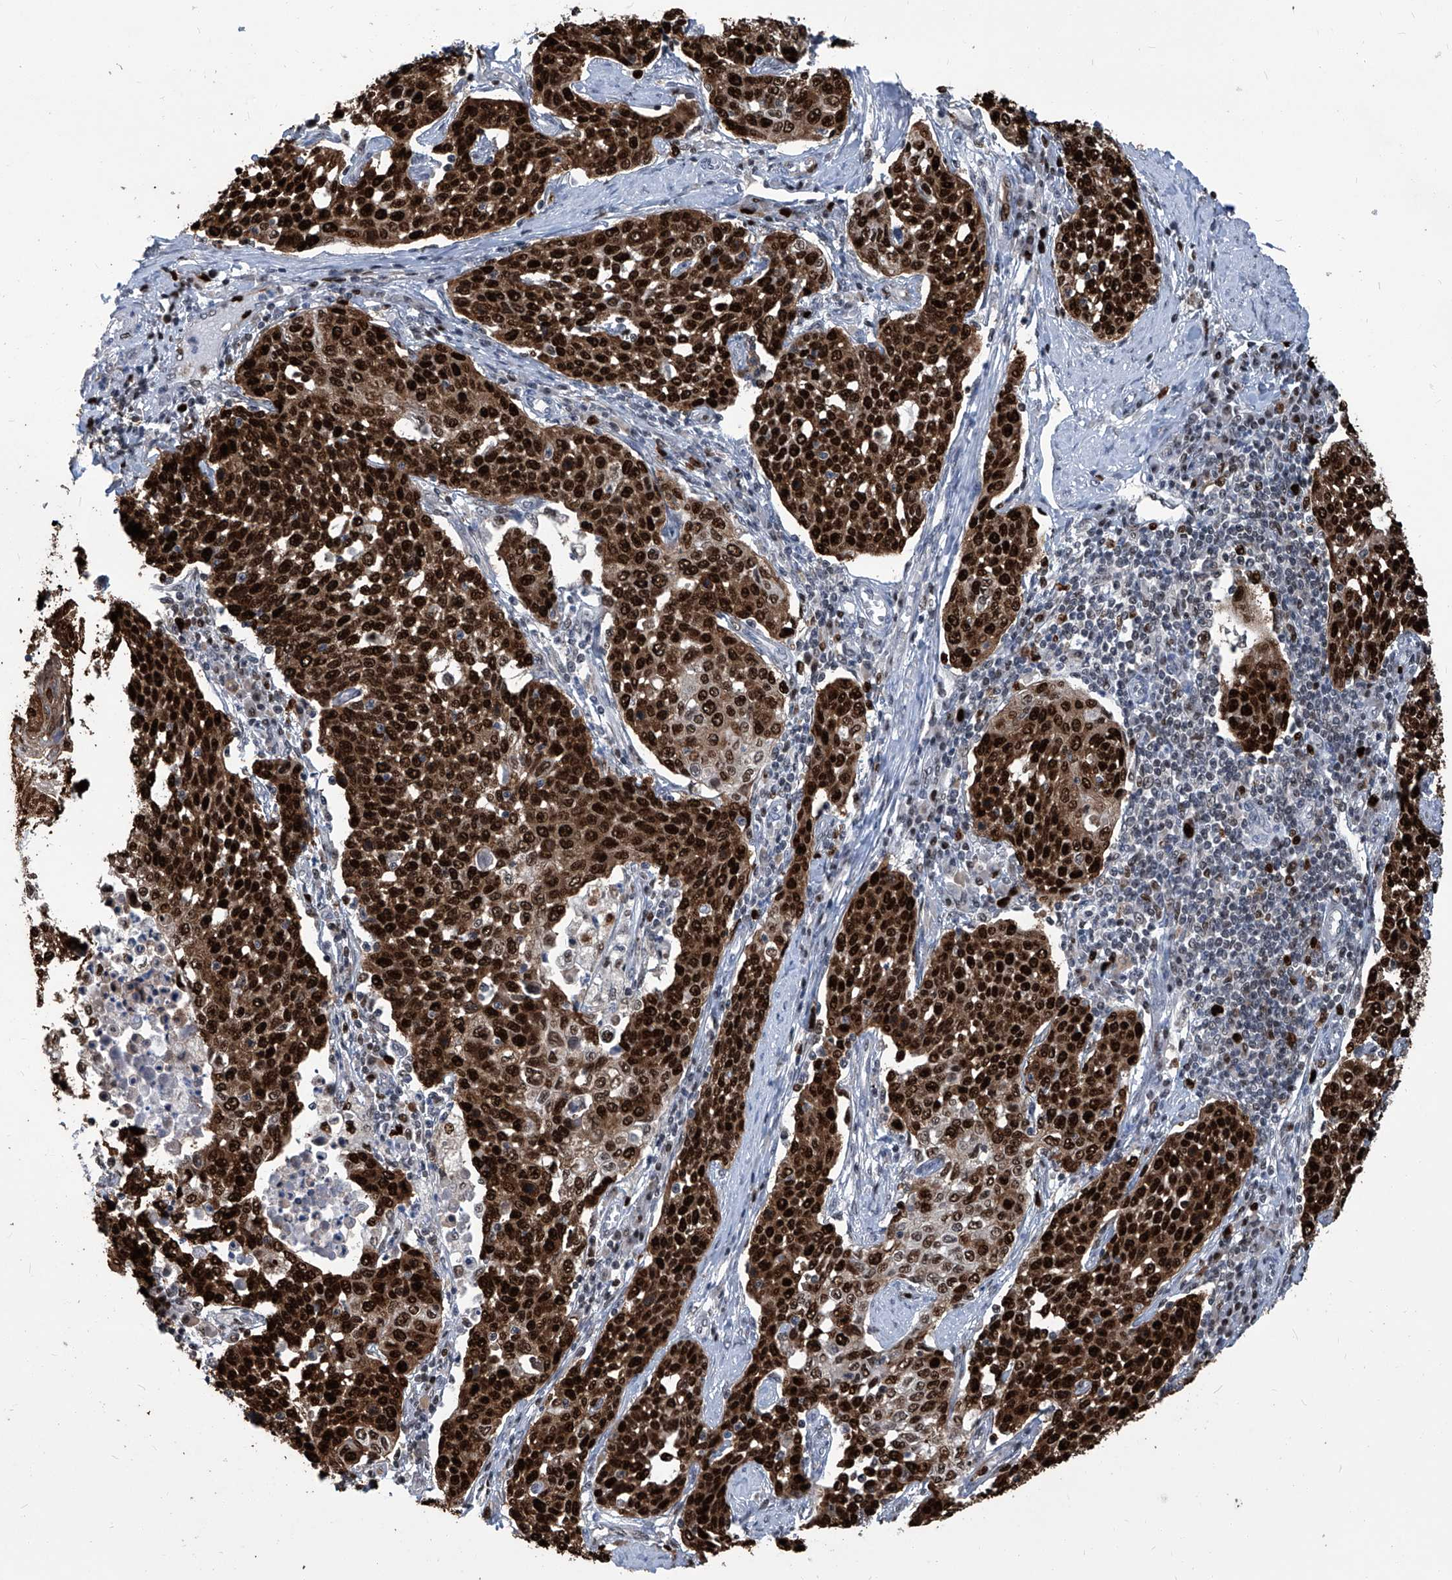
{"staining": {"intensity": "strong", "quantity": ">75%", "location": "cytoplasmic/membranous,nuclear"}, "tissue": "cervical cancer", "cell_type": "Tumor cells", "image_type": "cancer", "snomed": [{"axis": "morphology", "description": "Squamous cell carcinoma, NOS"}, {"axis": "topography", "description": "Cervix"}], "caption": "Human cervical squamous cell carcinoma stained with a brown dye exhibits strong cytoplasmic/membranous and nuclear positive positivity in approximately >75% of tumor cells.", "gene": "PCNA", "patient": {"sex": "female", "age": 34}}